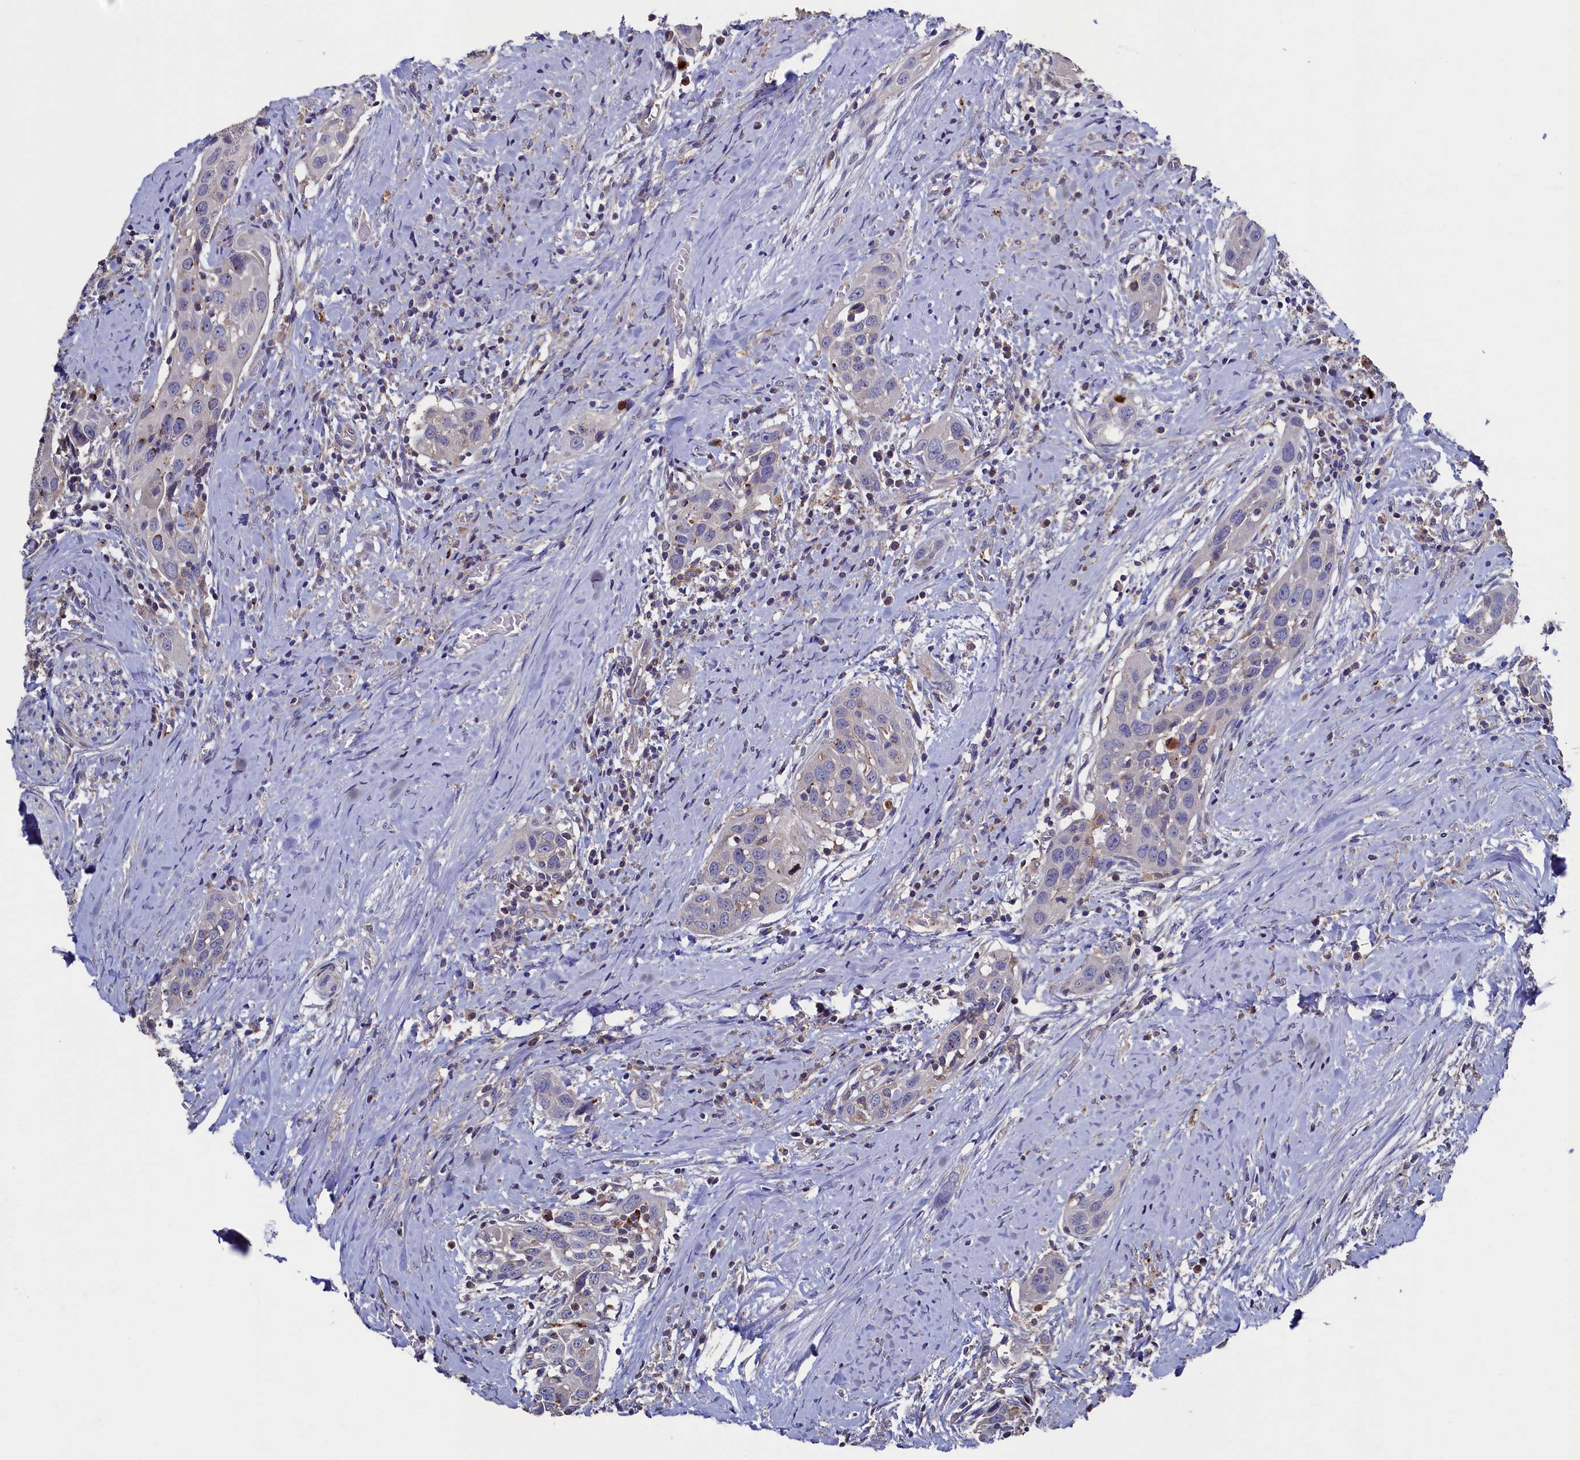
{"staining": {"intensity": "negative", "quantity": "none", "location": "none"}, "tissue": "head and neck cancer", "cell_type": "Tumor cells", "image_type": "cancer", "snomed": [{"axis": "morphology", "description": "Squamous cell carcinoma, NOS"}, {"axis": "topography", "description": "Oral tissue"}, {"axis": "topography", "description": "Head-Neck"}], "caption": "IHC image of human head and neck squamous cell carcinoma stained for a protein (brown), which demonstrates no expression in tumor cells.", "gene": "TK2", "patient": {"sex": "female", "age": 50}}